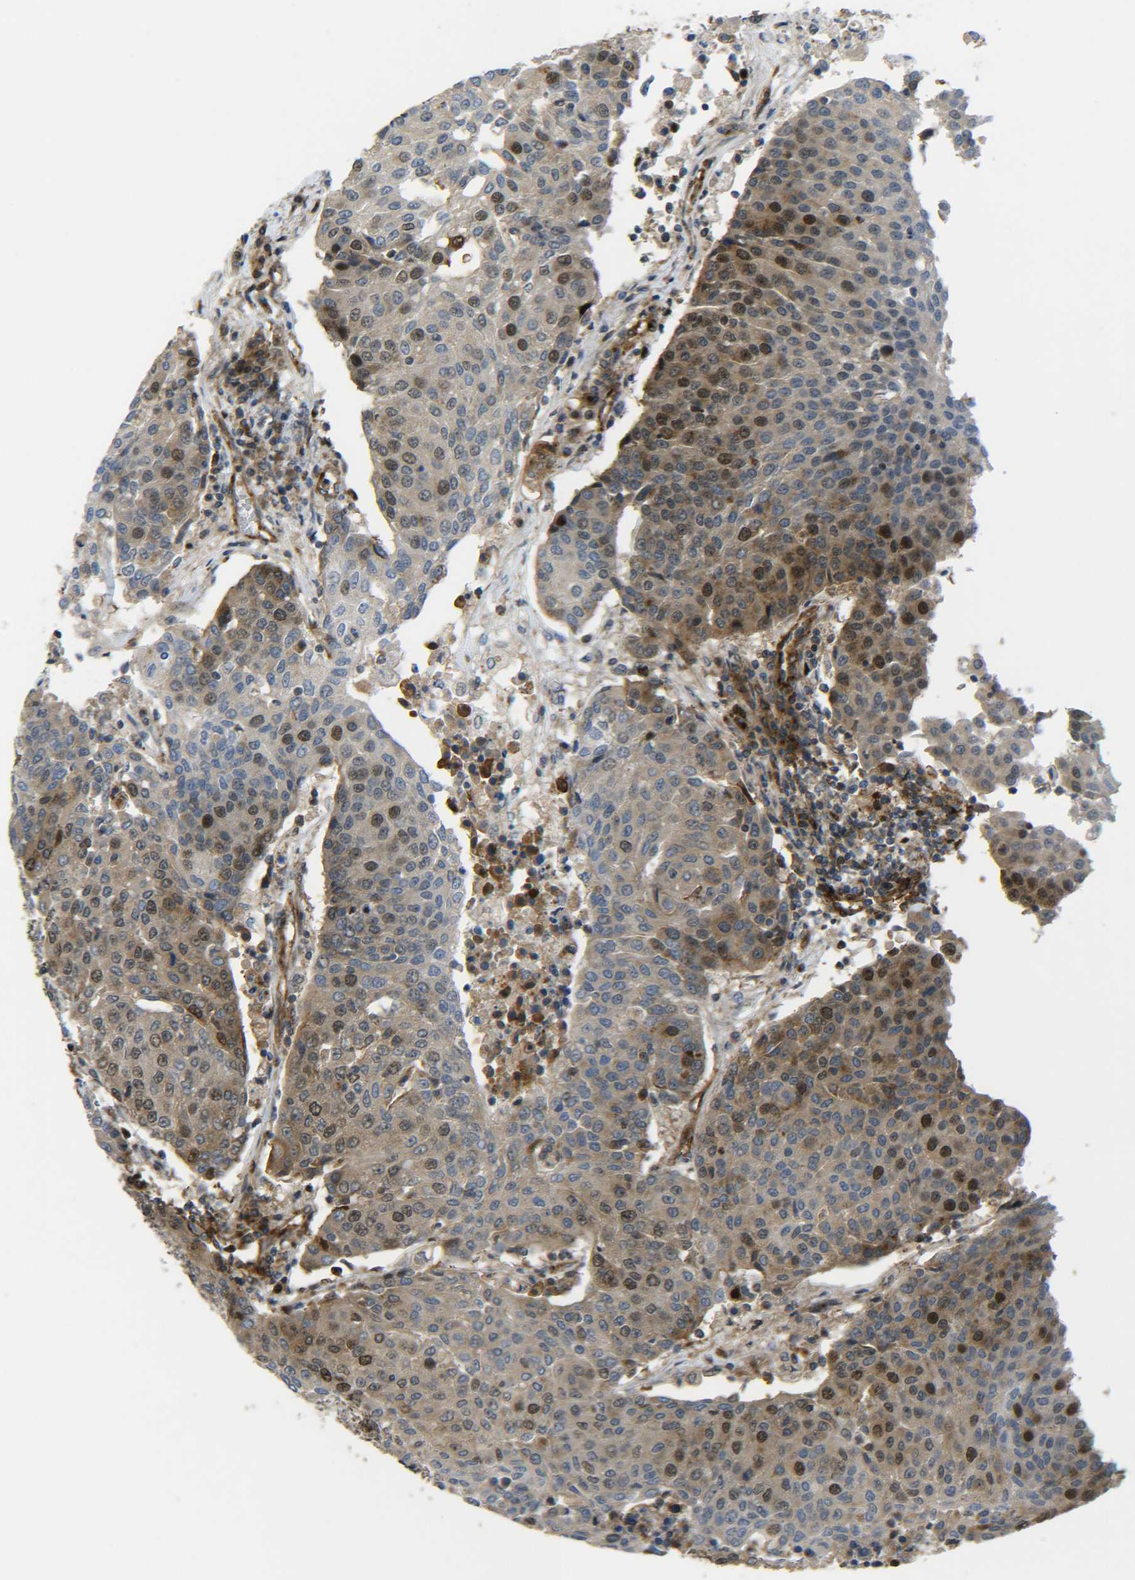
{"staining": {"intensity": "strong", "quantity": "25%-75%", "location": "cytoplasmic/membranous,nuclear"}, "tissue": "urothelial cancer", "cell_type": "Tumor cells", "image_type": "cancer", "snomed": [{"axis": "morphology", "description": "Urothelial carcinoma, High grade"}, {"axis": "topography", "description": "Urinary bladder"}], "caption": "Urothelial carcinoma (high-grade) tissue shows strong cytoplasmic/membranous and nuclear staining in approximately 25%-75% of tumor cells, visualized by immunohistochemistry.", "gene": "ECE1", "patient": {"sex": "female", "age": 85}}